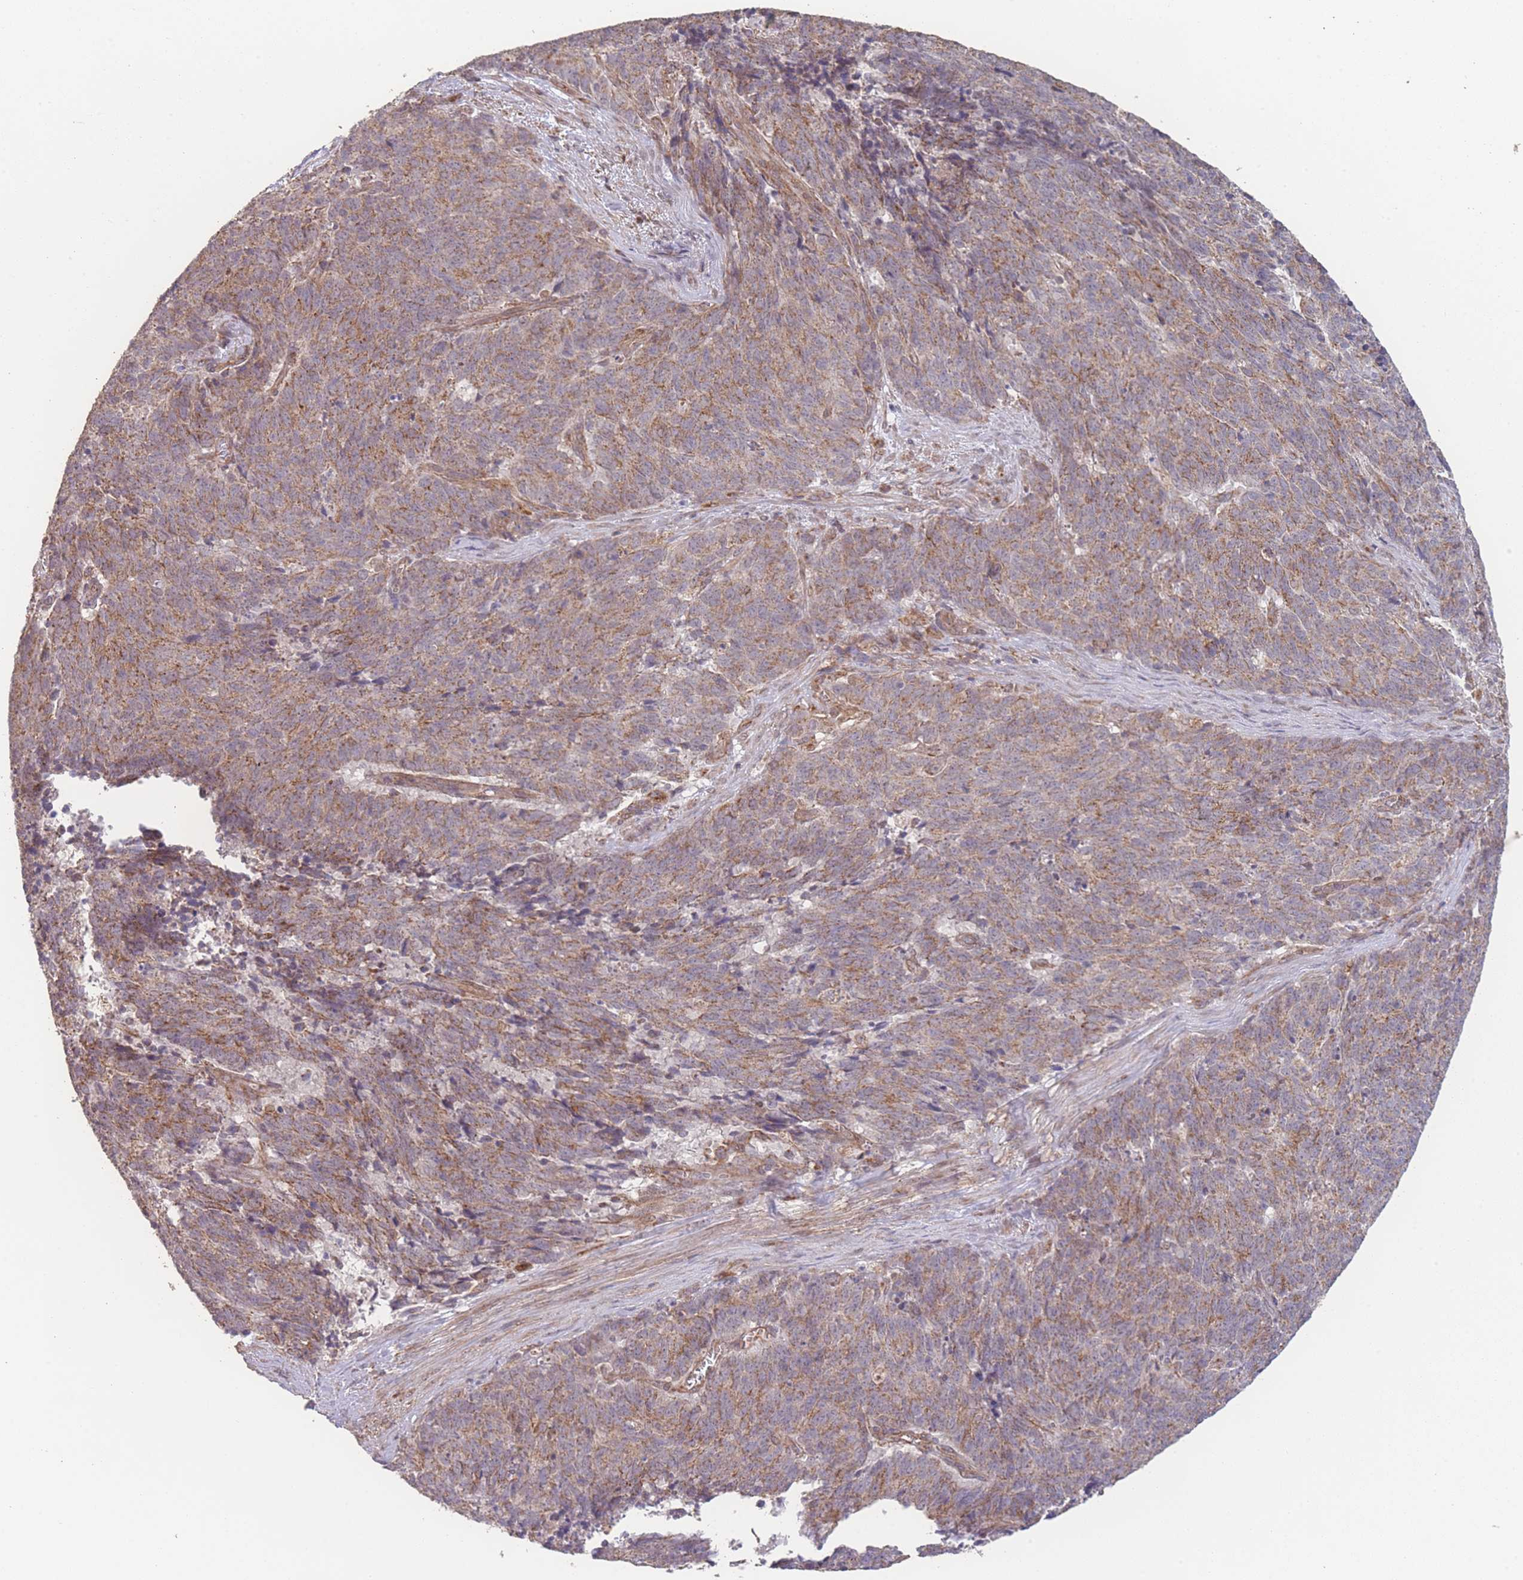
{"staining": {"intensity": "moderate", "quantity": "25%-75%", "location": "cytoplasmic/membranous"}, "tissue": "cervical cancer", "cell_type": "Tumor cells", "image_type": "cancer", "snomed": [{"axis": "morphology", "description": "Squamous cell carcinoma, NOS"}, {"axis": "topography", "description": "Cervix"}], "caption": "This is an image of immunohistochemistry (IHC) staining of squamous cell carcinoma (cervical), which shows moderate positivity in the cytoplasmic/membranous of tumor cells.", "gene": "PXMP4", "patient": {"sex": "female", "age": 29}}